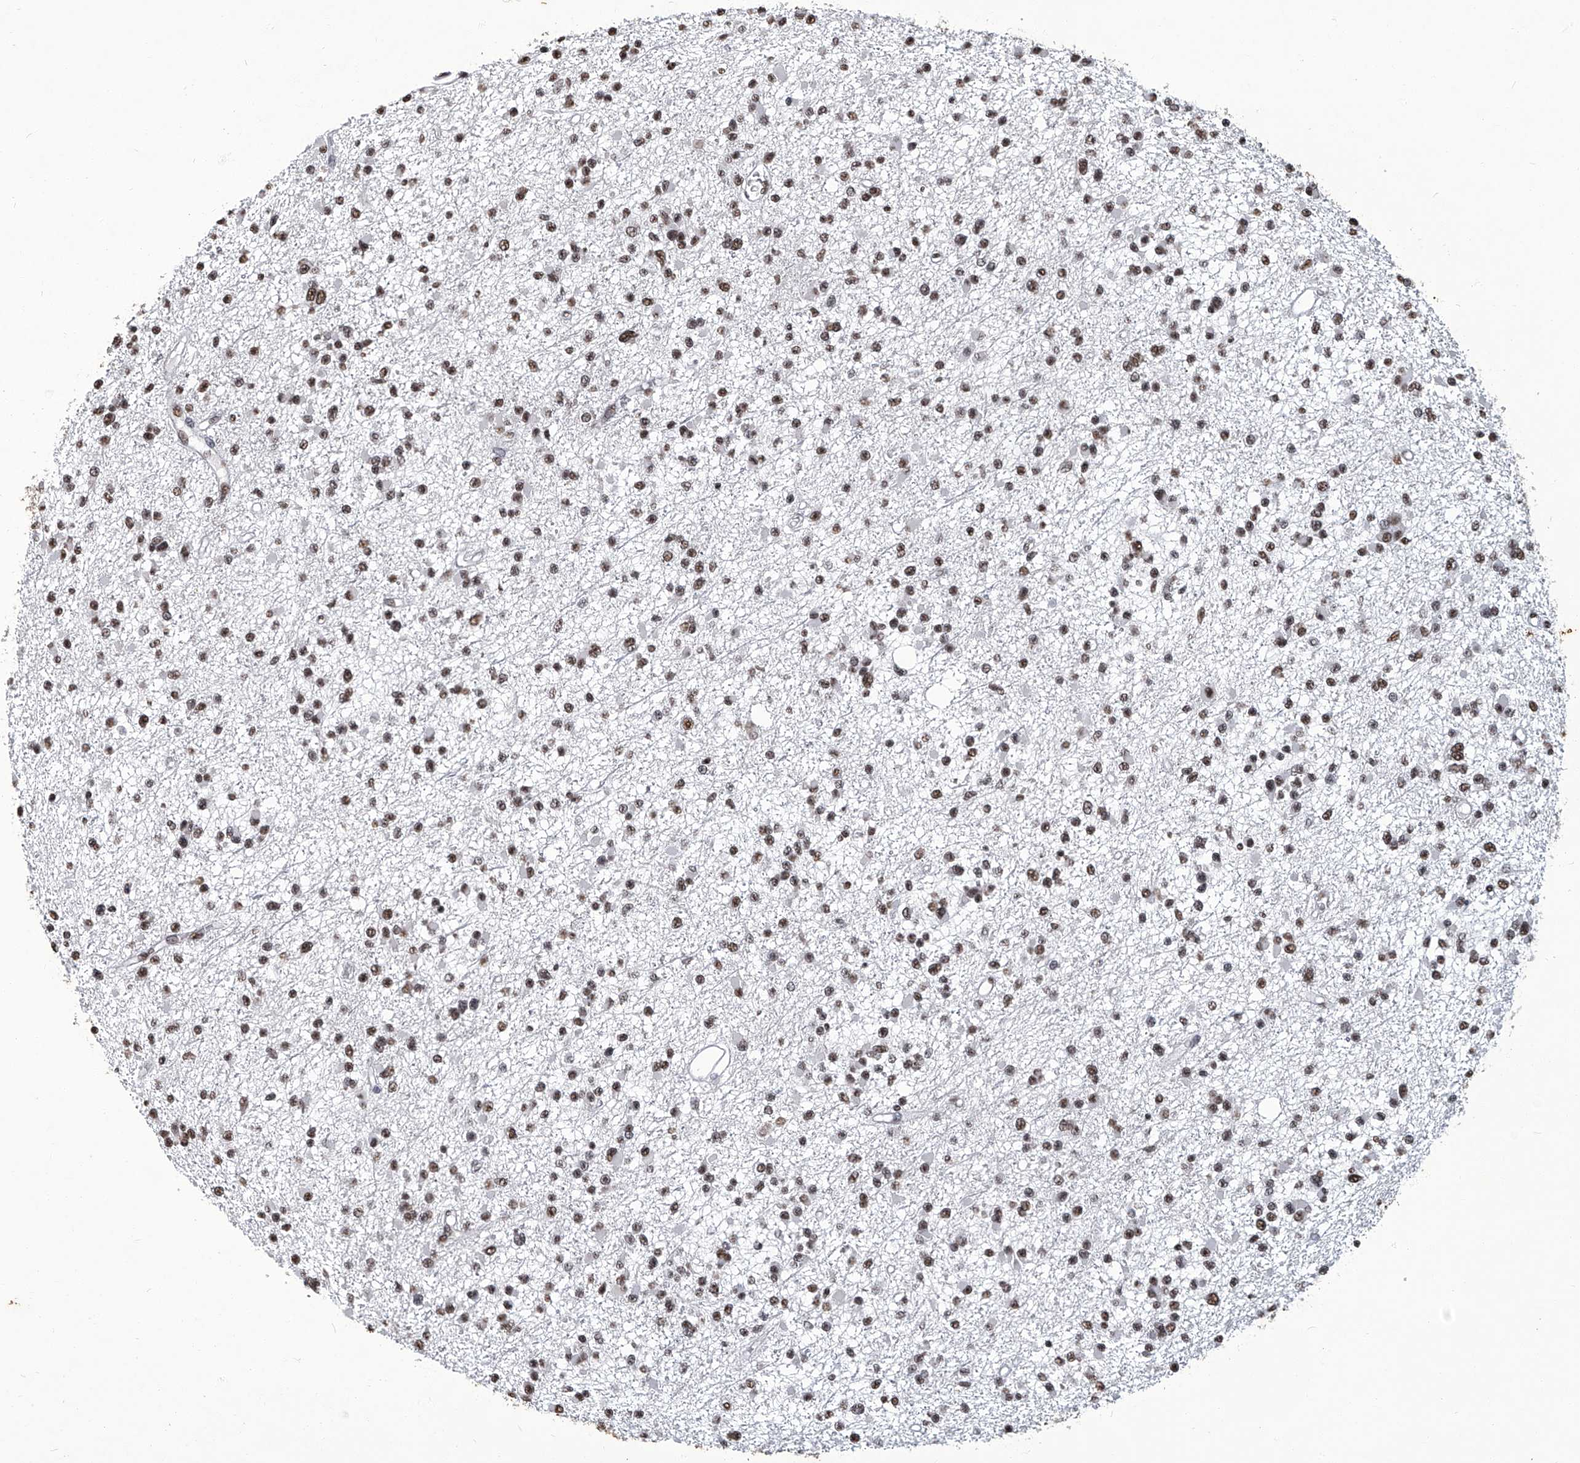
{"staining": {"intensity": "moderate", "quantity": ">75%", "location": "nuclear"}, "tissue": "glioma", "cell_type": "Tumor cells", "image_type": "cancer", "snomed": [{"axis": "morphology", "description": "Glioma, malignant, Low grade"}, {"axis": "topography", "description": "Brain"}], "caption": "Glioma tissue reveals moderate nuclear expression in approximately >75% of tumor cells", "gene": "HBP1", "patient": {"sex": "female", "age": 22}}